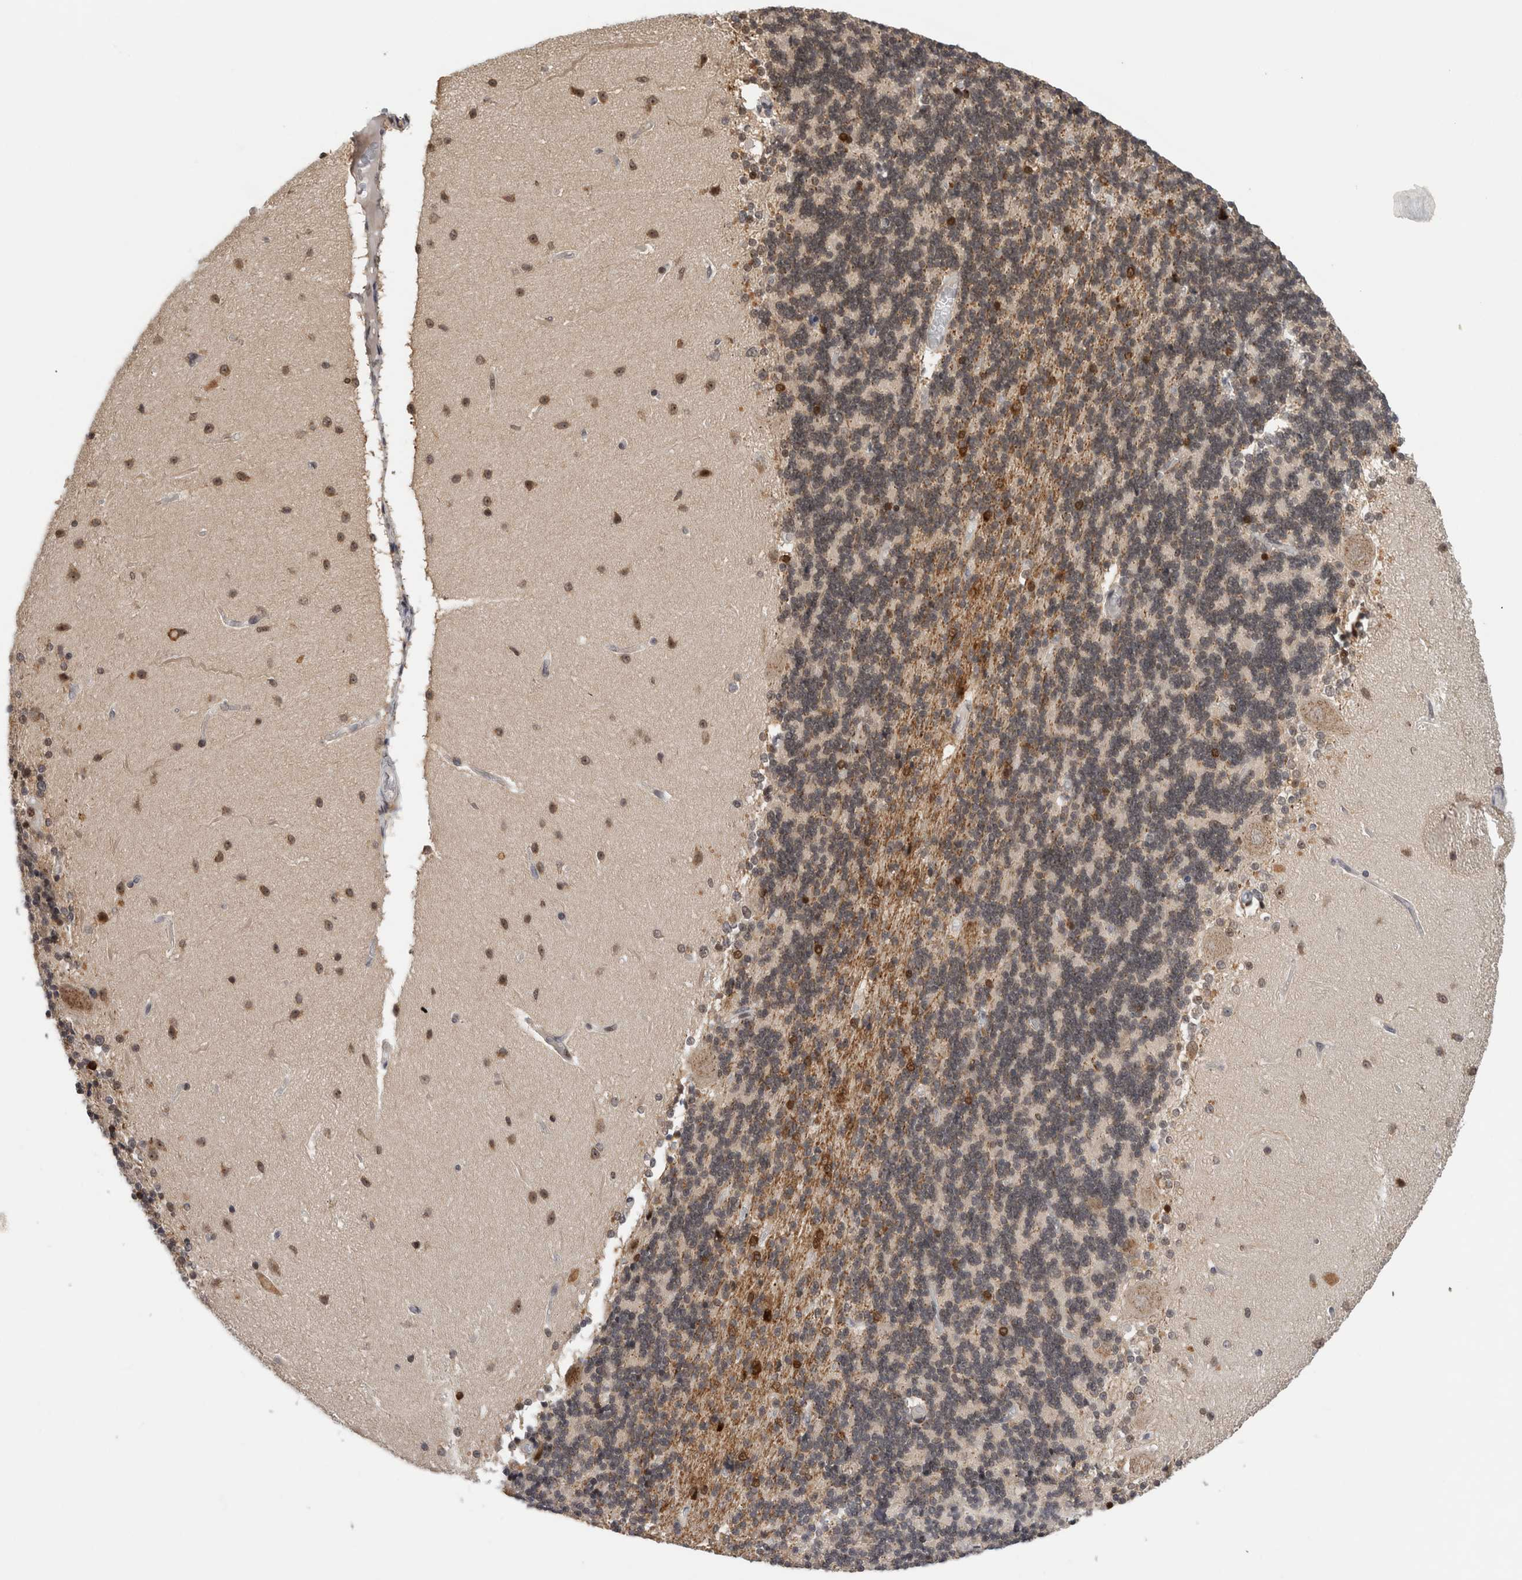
{"staining": {"intensity": "moderate", "quantity": ">75%", "location": "nuclear"}, "tissue": "cerebellum", "cell_type": "Cells in granular layer", "image_type": "normal", "snomed": [{"axis": "morphology", "description": "Normal tissue, NOS"}, {"axis": "topography", "description": "Cerebellum"}], "caption": "Immunohistochemistry (DAB (3,3'-diaminobenzidine)) staining of benign human cerebellum exhibits moderate nuclear protein positivity in about >75% of cells in granular layer.", "gene": "ZNF521", "patient": {"sex": "female", "age": 54}}